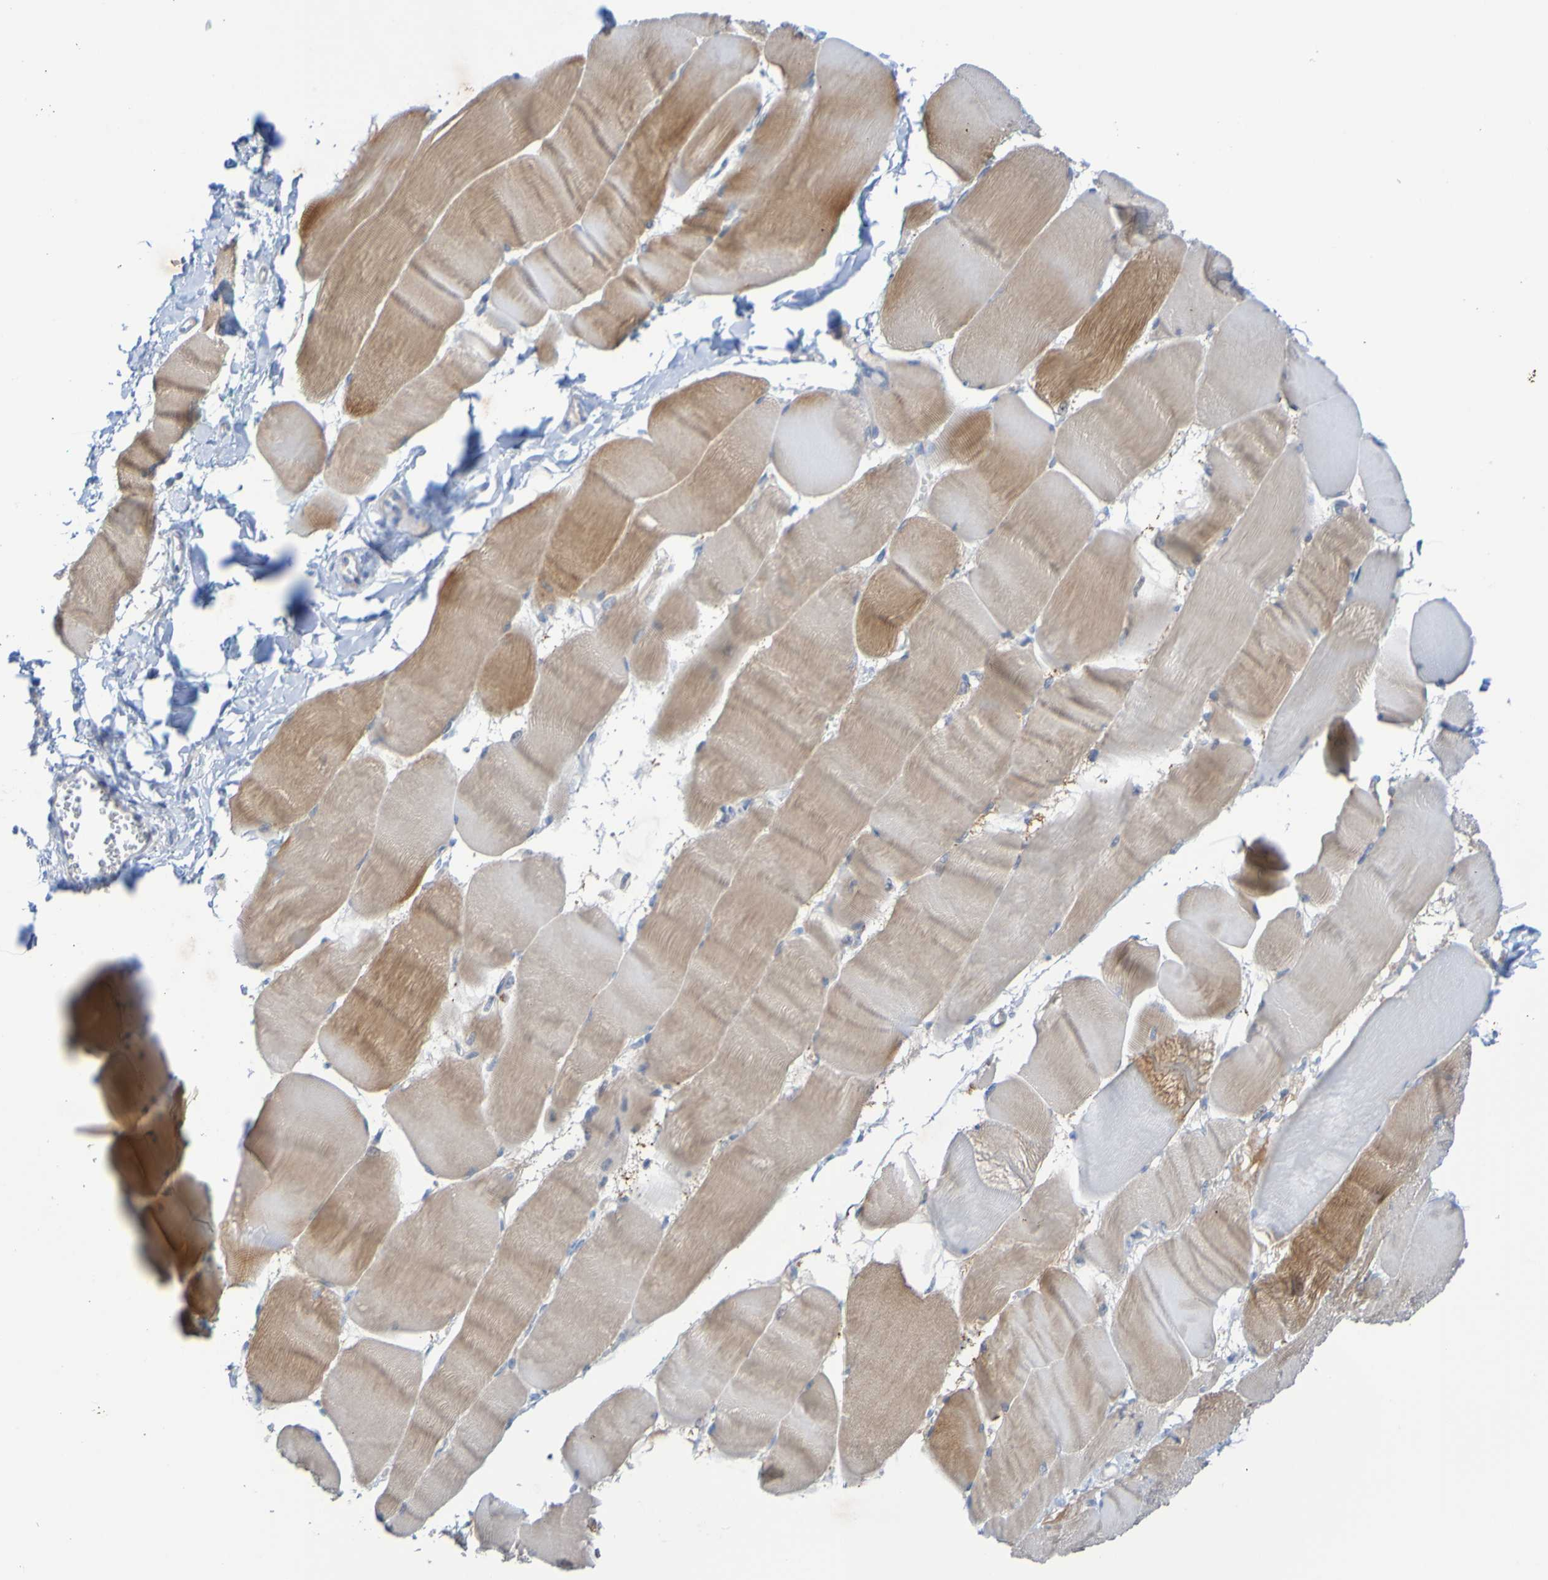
{"staining": {"intensity": "moderate", "quantity": "25%-75%", "location": "cytoplasmic/membranous"}, "tissue": "skeletal muscle", "cell_type": "Myocytes", "image_type": "normal", "snomed": [{"axis": "morphology", "description": "Normal tissue, NOS"}, {"axis": "morphology", "description": "Squamous cell carcinoma, NOS"}, {"axis": "topography", "description": "Skeletal muscle"}], "caption": "This histopathology image demonstrates benign skeletal muscle stained with immunohistochemistry to label a protein in brown. The cytoplasmic/membranous of myocytes show moderate positivity for the protein. Nuclei are counter-stained blue.", "gene": "ACMSD", "patient": {"sex": "male", "age": 51}}